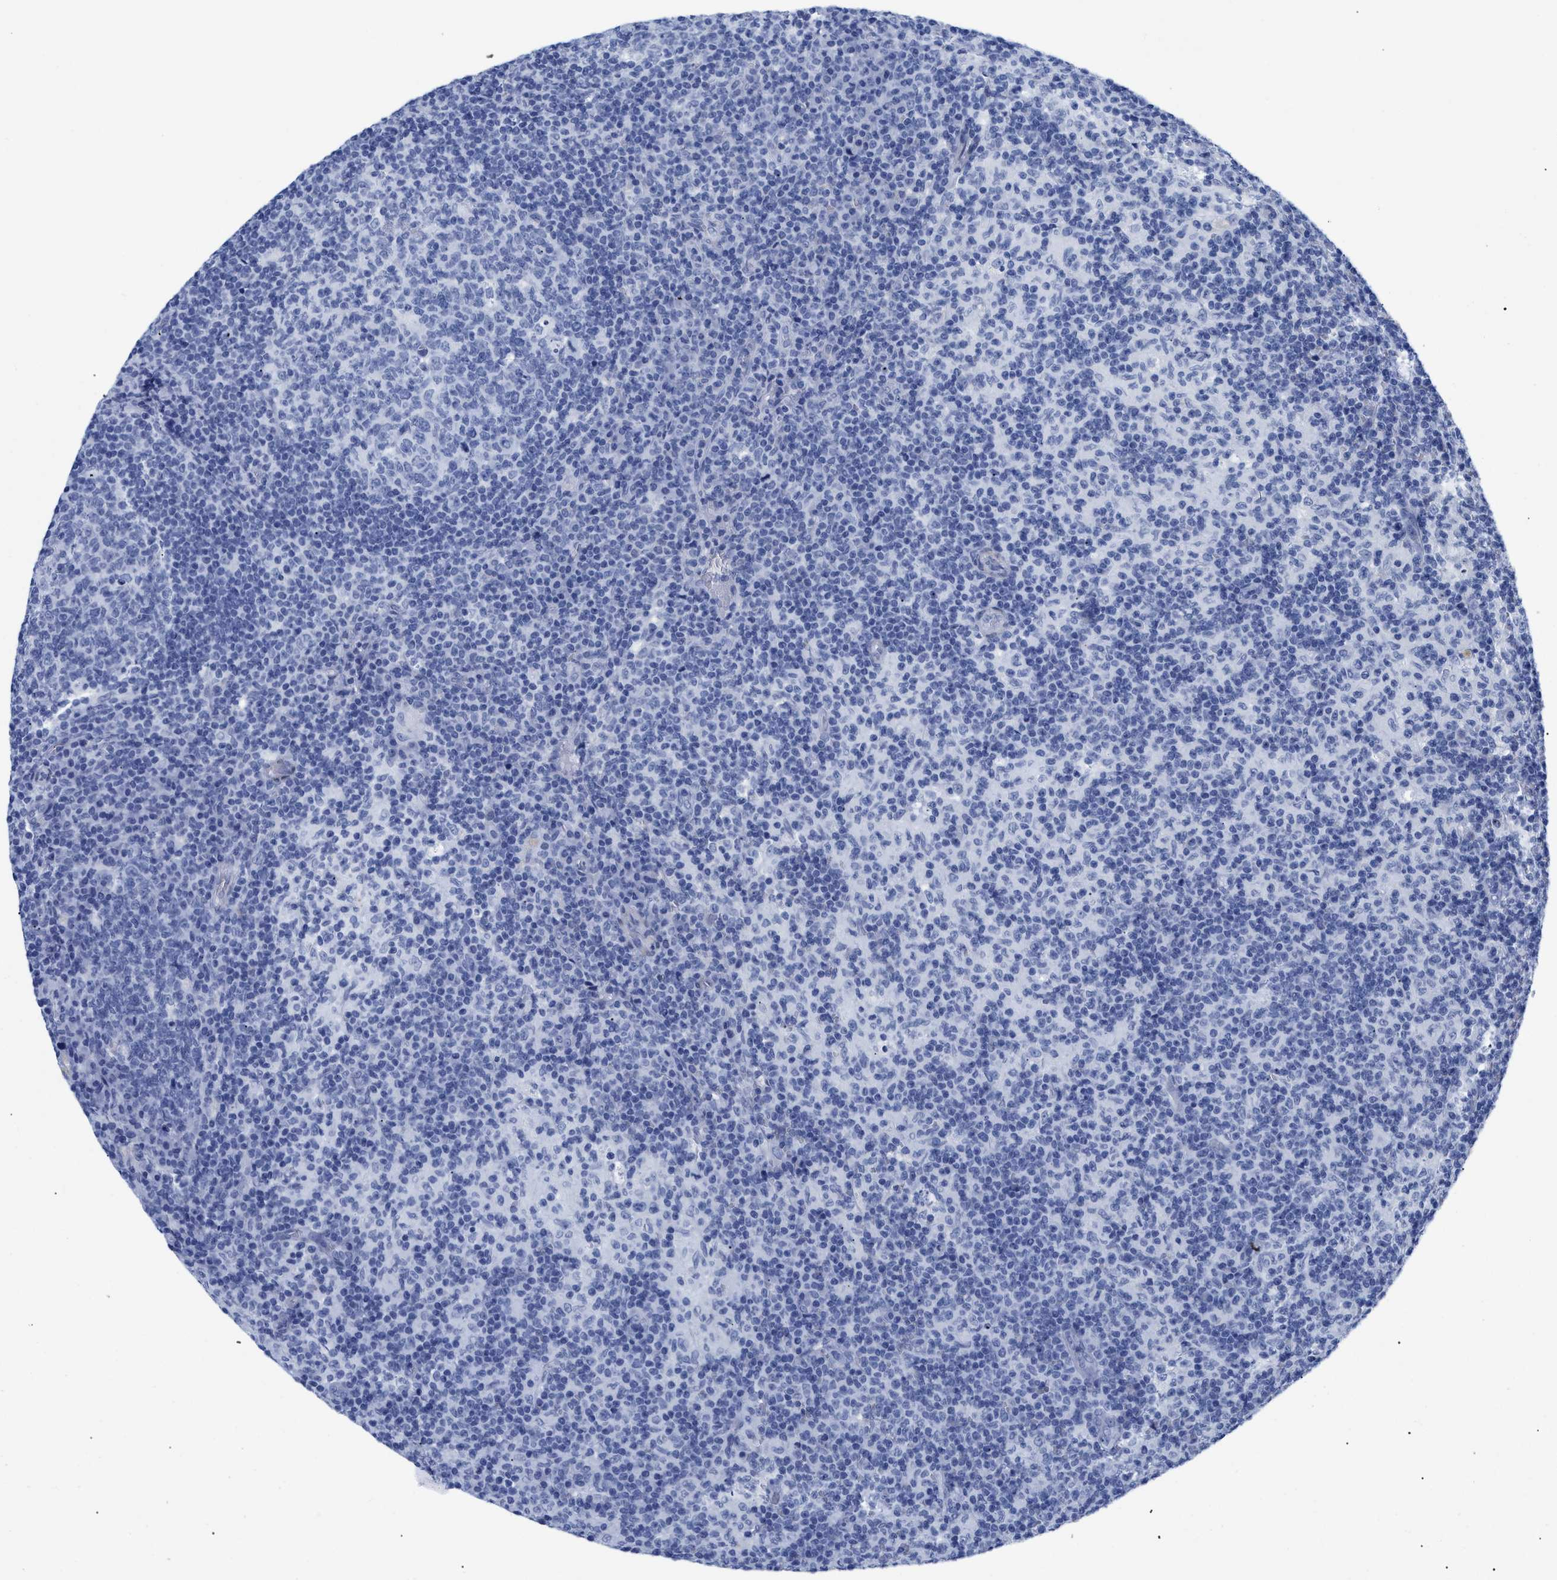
{"staining": {"intensity": "negative", "quantity": "none", "location": "none"}, "tissue": "lymph node", "cell_type": "Germinal center cells", "image_type": "normal", "snomed": [{"axis": "morphology", "description": "Normal tissue, NOS"}, {"axis": "morphology", "description": "Inflammation, NOS"}, {"axis": "topography", "description": "Lymph node"}], "caption": "There is no significant staining in germinal center cells of lymph node. (DAB IHC with hematoxylin counter stain).", "gene": "DUSP26", "patient": {"sex": "male", "age": 55}}